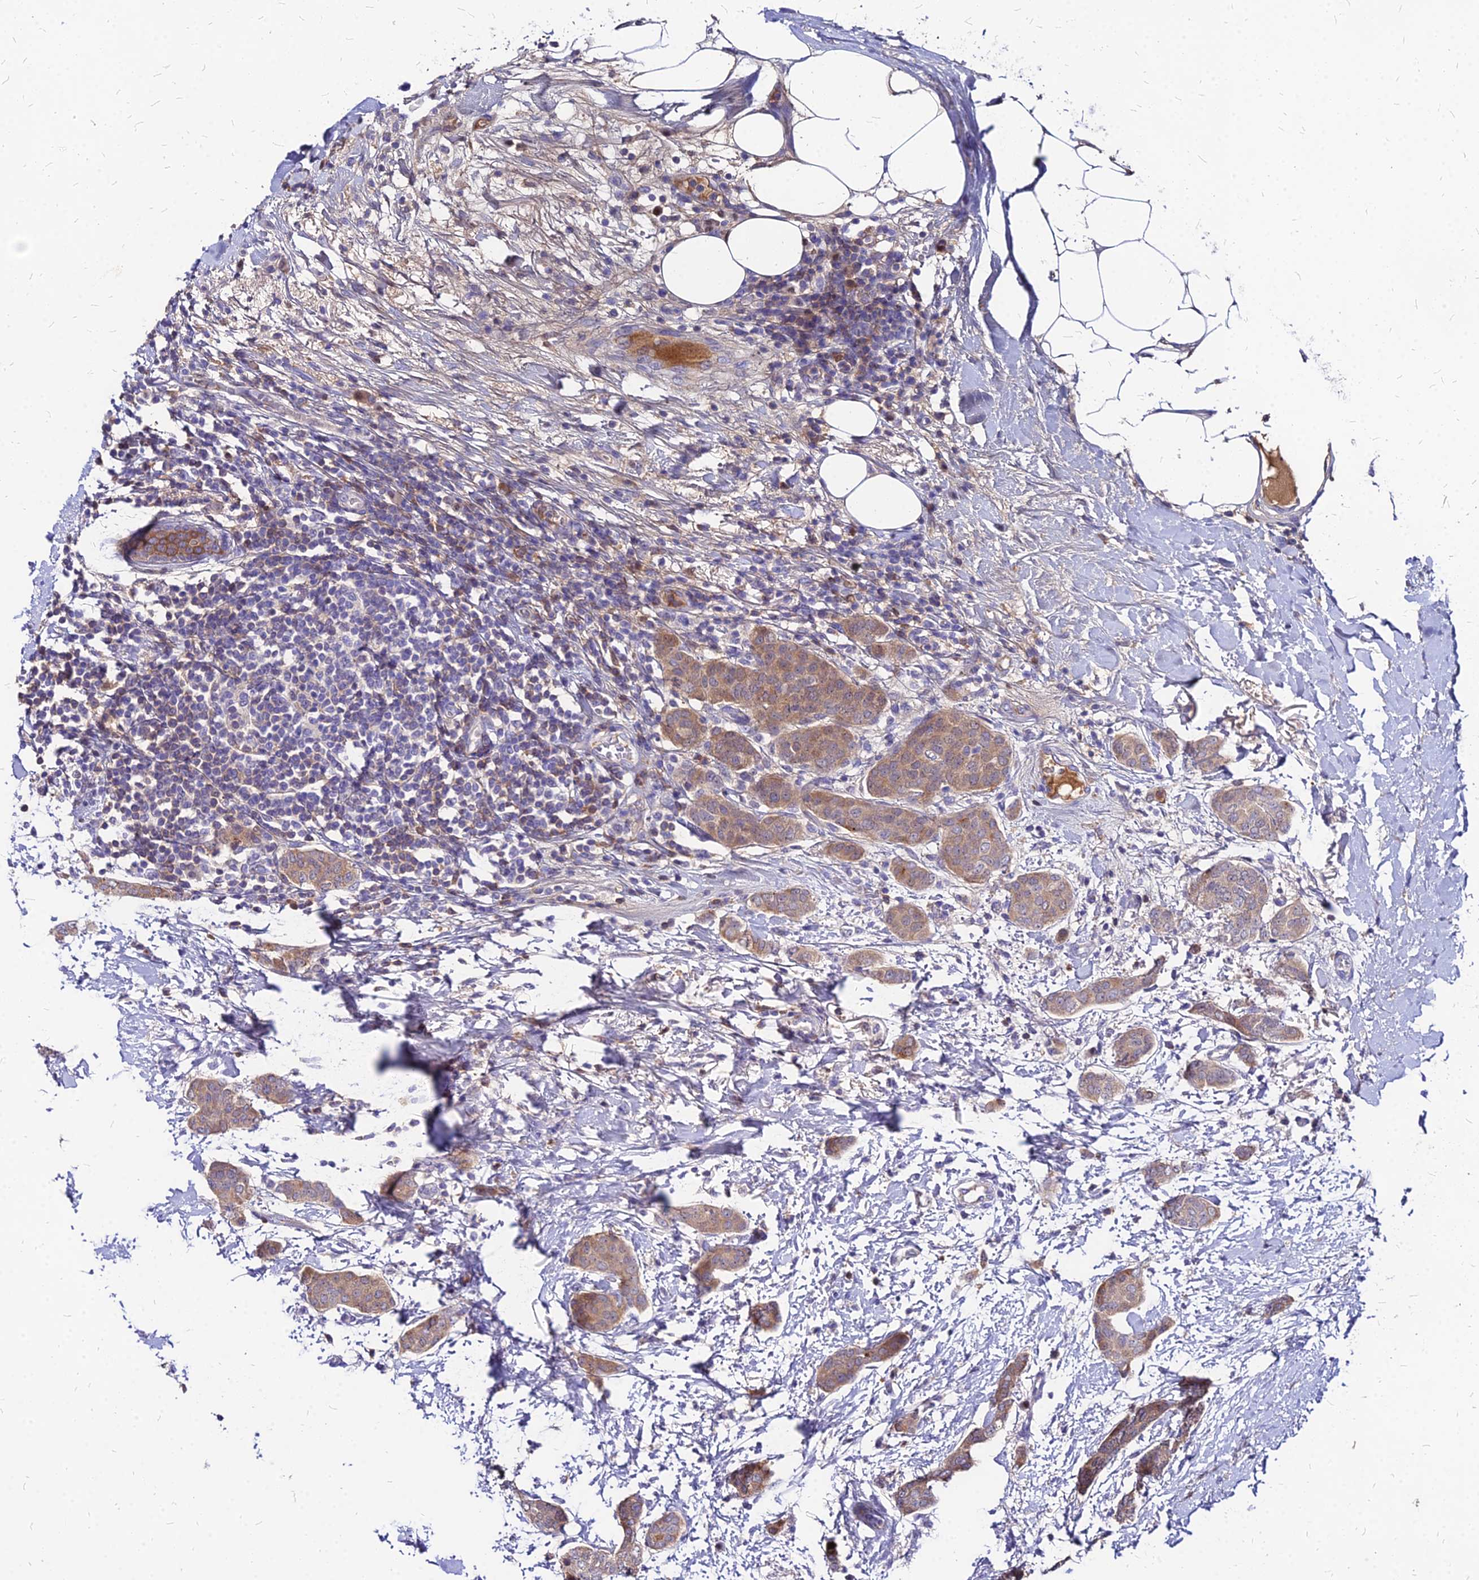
{"staining": {"intensity": "moderate", "quantity": ">75%", "location": "cytoplasmic/membranous"}, "tissue": "breast cancer", "cell_type": "Tumor cells", "image_type": "cancer", "snomed": [{"axis": "morphology", "description": "Duct carcinoma"}, {"axis": "topography", "description": "Breast"}], "caption": "This is a histology image of immunohistochemistry staining of invasive ductal carcinoma (breast), which shows moderate positivity in the cytoplasmic/membranous of tumor cells.", "gene": "ACSM6", "patient": {"sex": "female", "age": 72}}